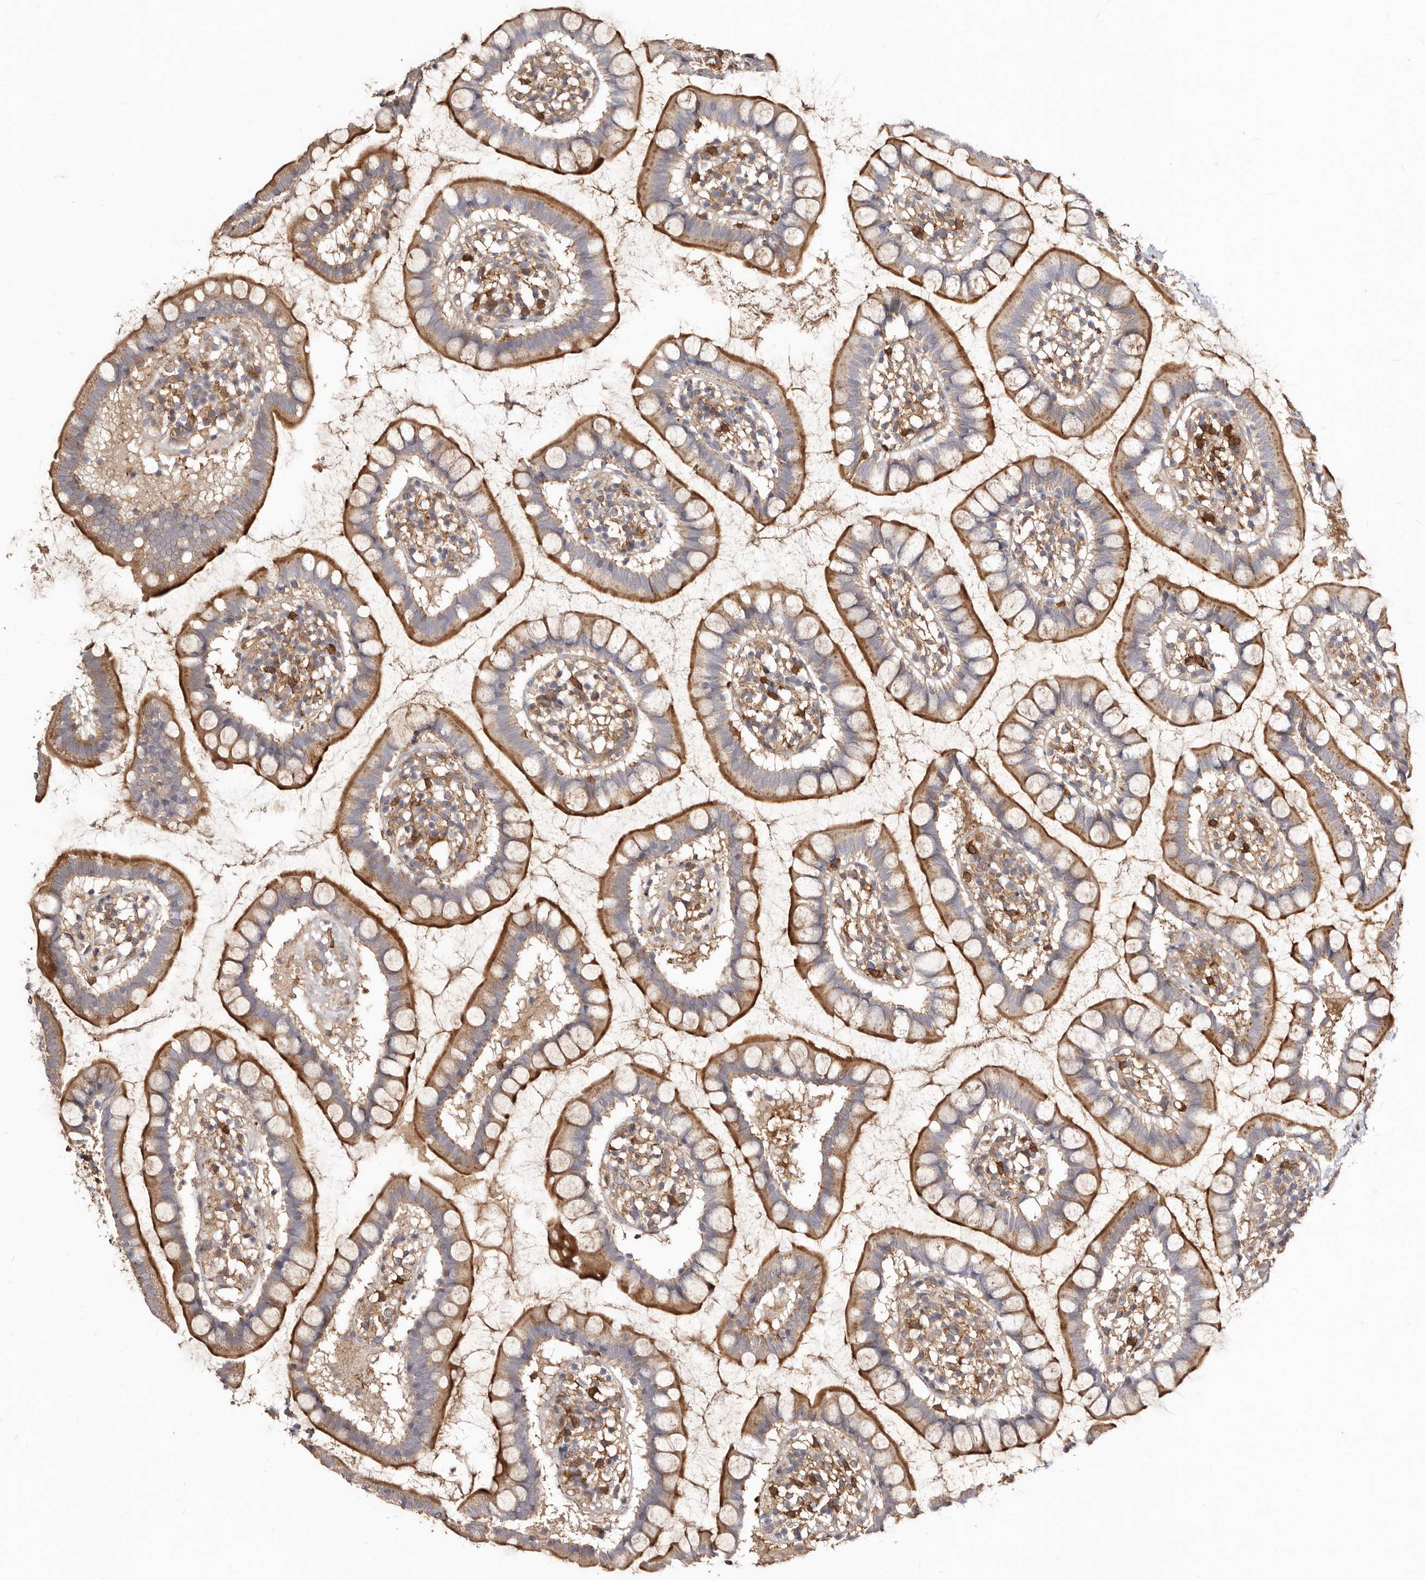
{"staining": {"intensity": "moderate", "quantity": ">75%", "location": "cytoplasmic/membranous"}, "tissue": "small intestine", "cell_type": "Glandular cells", "image_type": "normal", "snomed": [{"axis": "morphology", "description": "Normal tissue, NOS"}, {"axis": "topography", "description": "Small intestine"}], "caption": "Small intestine stained with immunohistochemistry reveals moderate cytoplasmic/membranous expression in about >75% of glandular cells. (DAB IHC with brightfield microscopy, high magnification).", "gene": "LRRC25", "patient": {"sex": "female", "age": 84}}